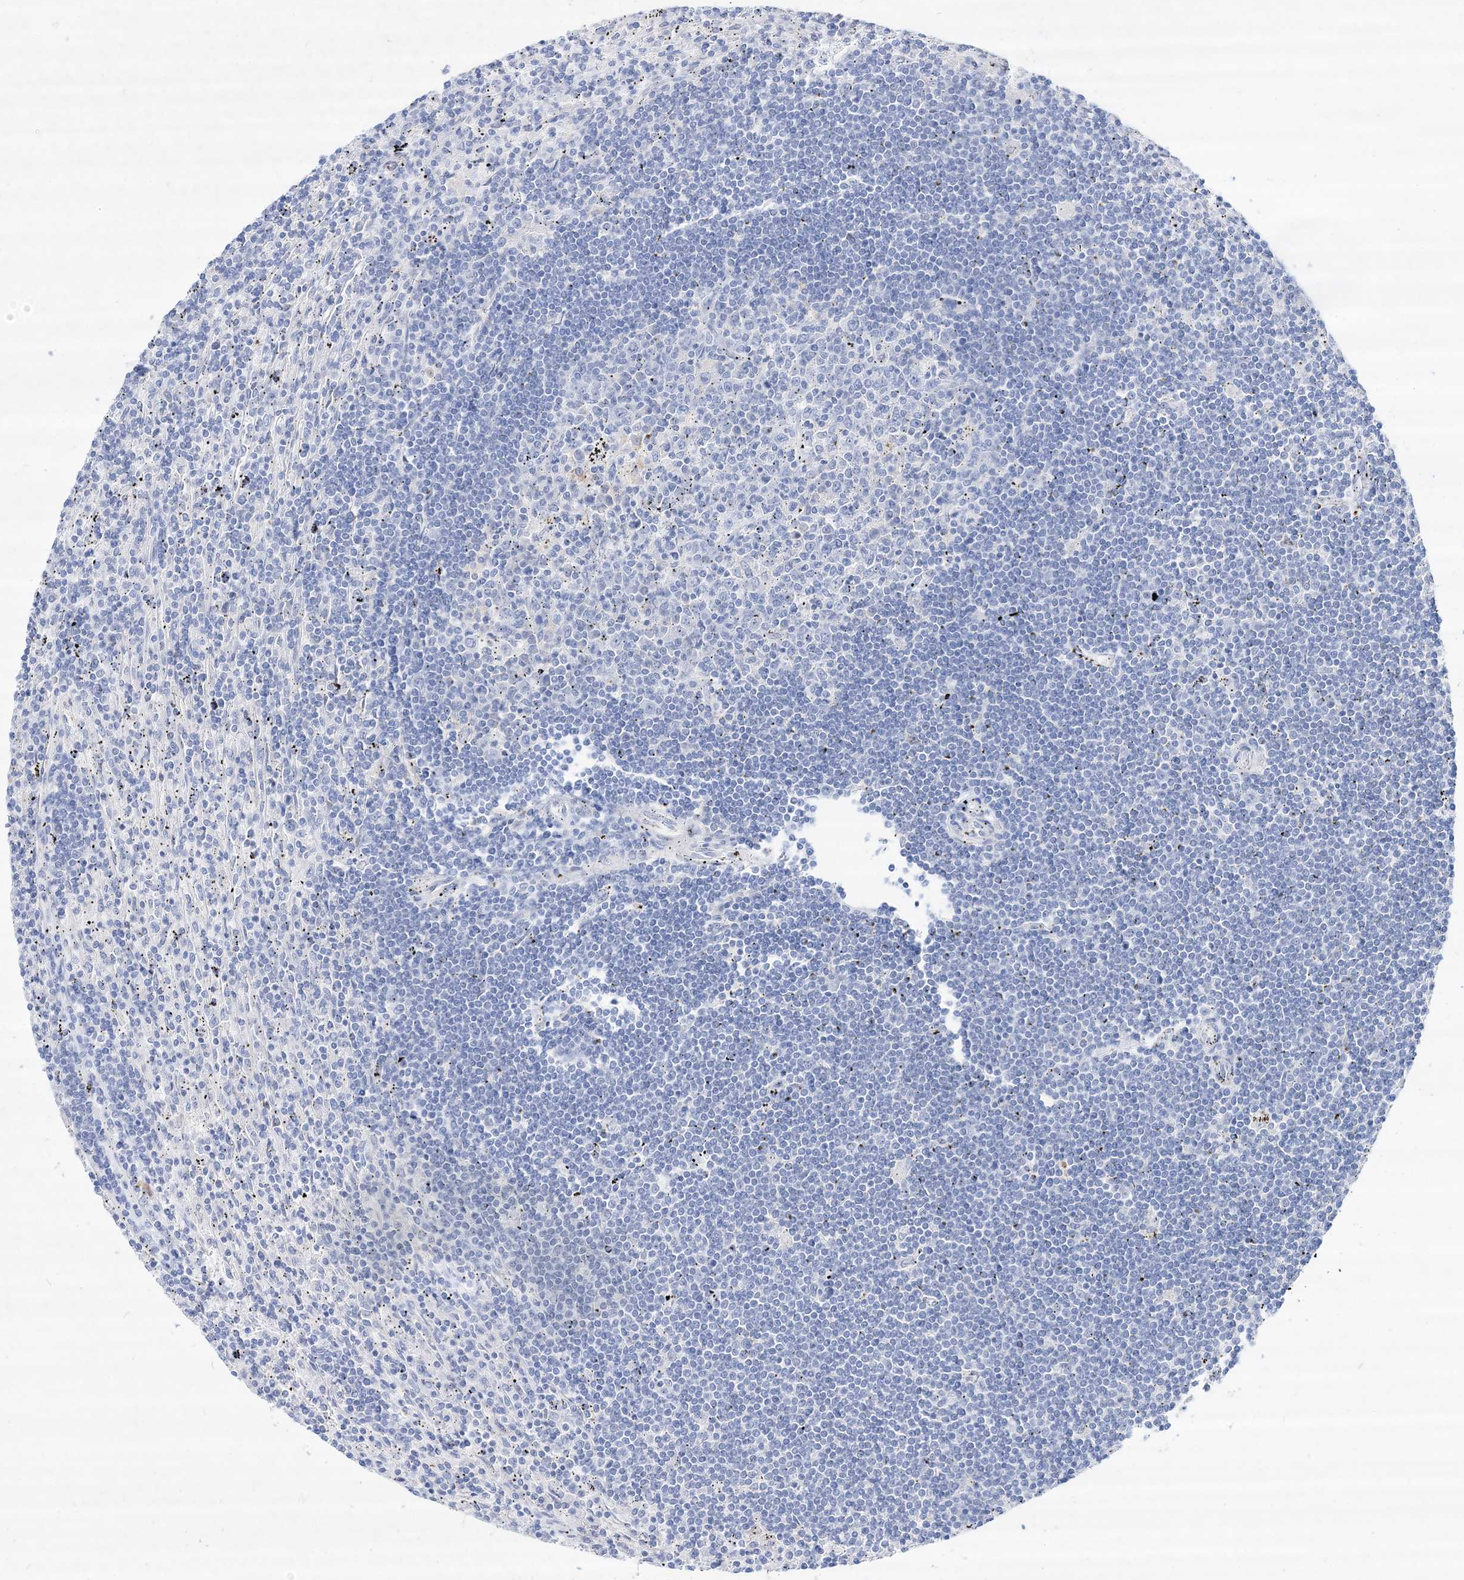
{"staining": {"intensity": "negative", "quantity": "none", "location": "none"}, "tissue": "lymphoma", "cell_type": "Tumor cells", "image_type": "cancer", "snomed": [{"axis": "morphology", "description": "Malignant lymphoma, non-Hodgkin's type, Low grade"}, {"axis": "topography", "description": "Spleen"}], "caption": "This is an immunohistochemistry photomicrograph of low-grade malignant lymphoma, non-Hodgkin's type. There is no staining in tumor cells.", "gene": "SPINK7", "patient": {"sex": "male", "age": 76}}